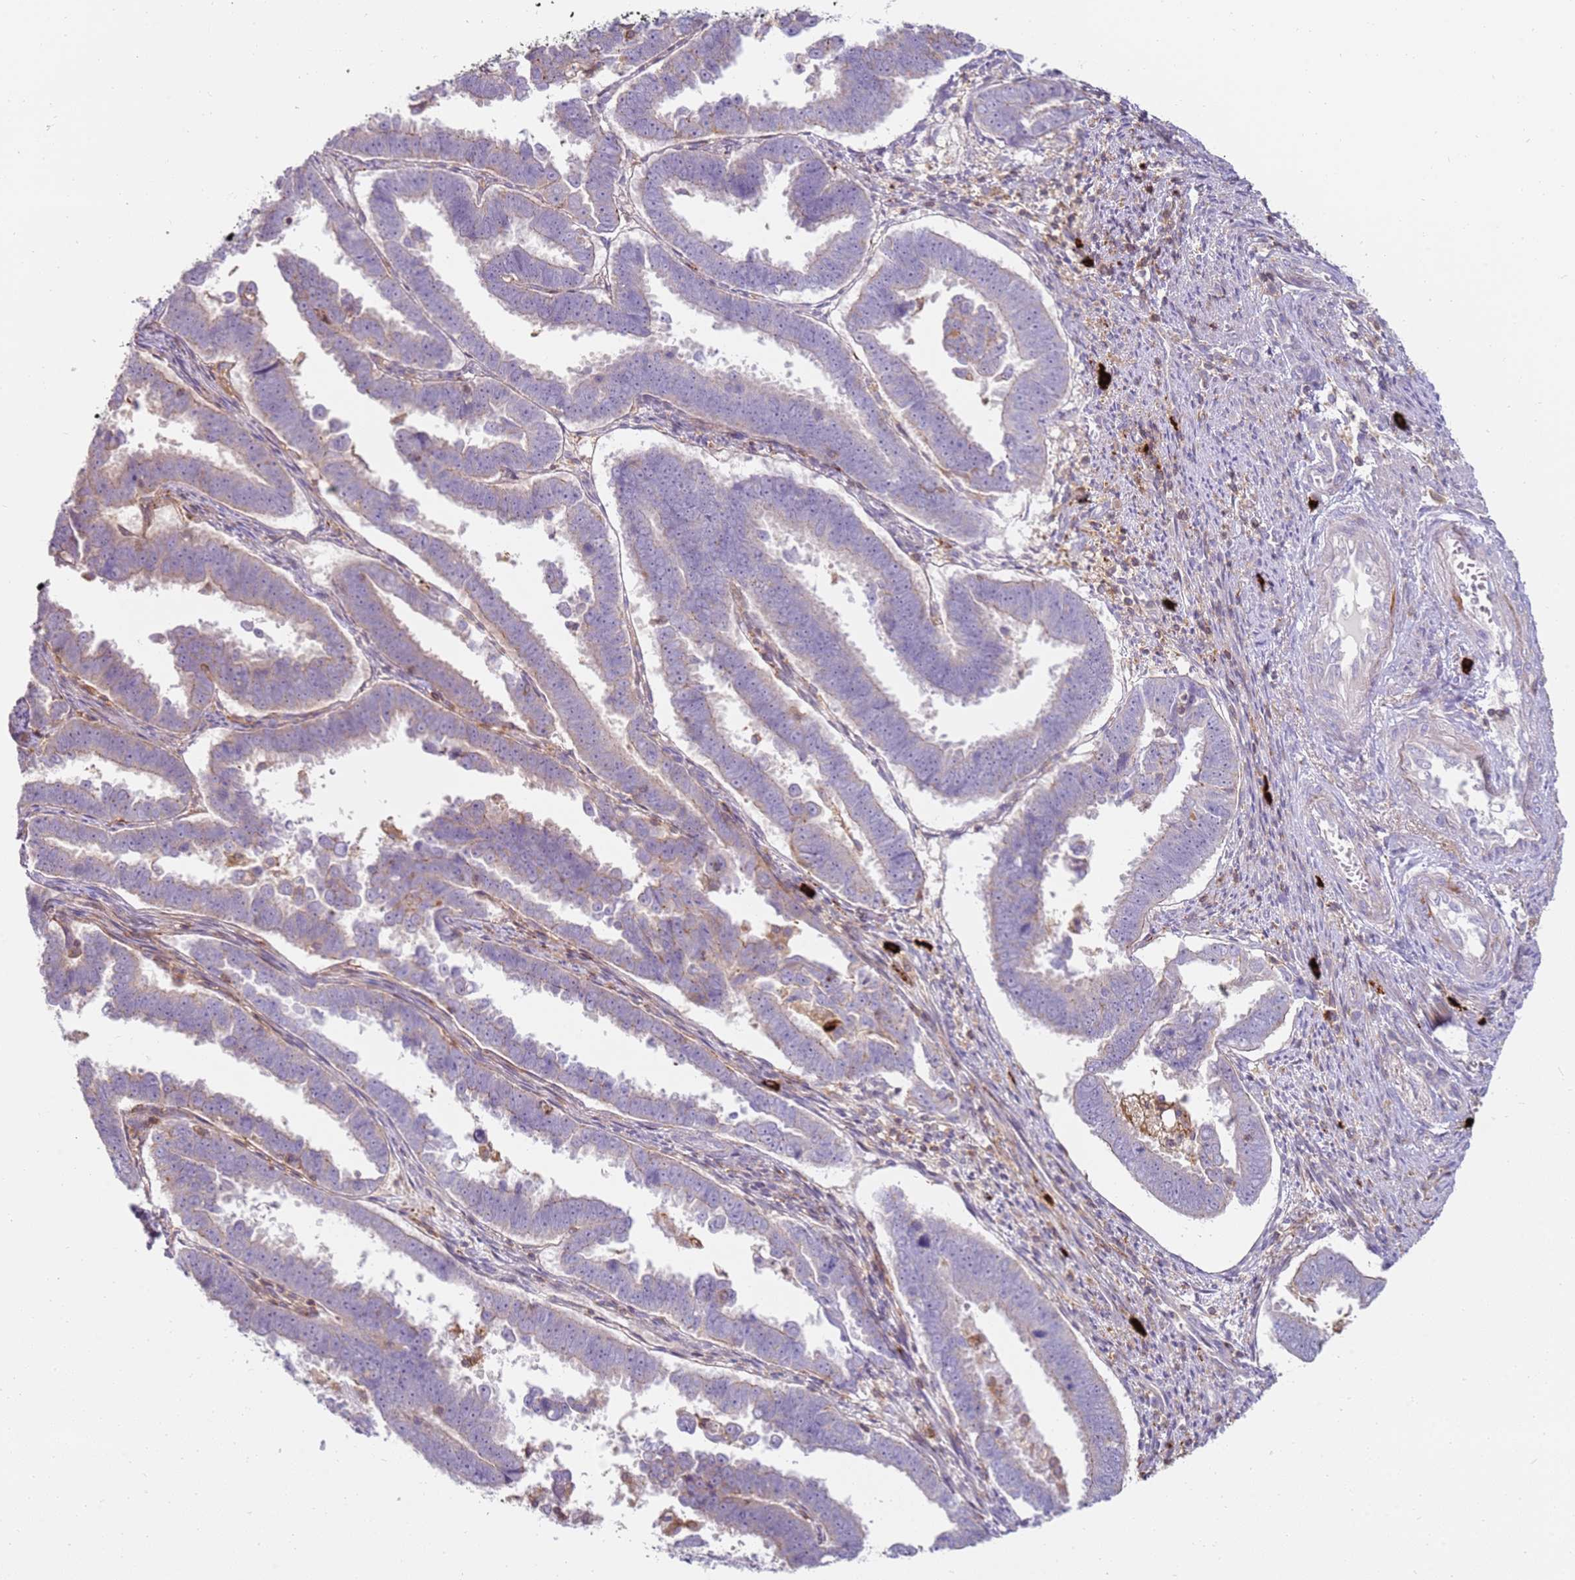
{"staining": {"intensity": "negative", "quantity": "none", "location": "none"}, "tissue": "endometrial cancer", "cell_type": "Tumor cells", "image_type": "cancer", "snomed": [{"axis": "morphology", "description": "Adenocarcinoma, NOS"}, {"axis": "topography", "description": "Endometrium"}], "caption": "High magnification brightfield microscopy of adenocarcinoma (endometrial) stained with DAB (3,3'-diaminobenzidine) (brown) and counterstained with hematoxylin (blue): tumor cells show no significant positivity.", "gene": "FPR1", "patient": {"sex": "female", "age": 75}}